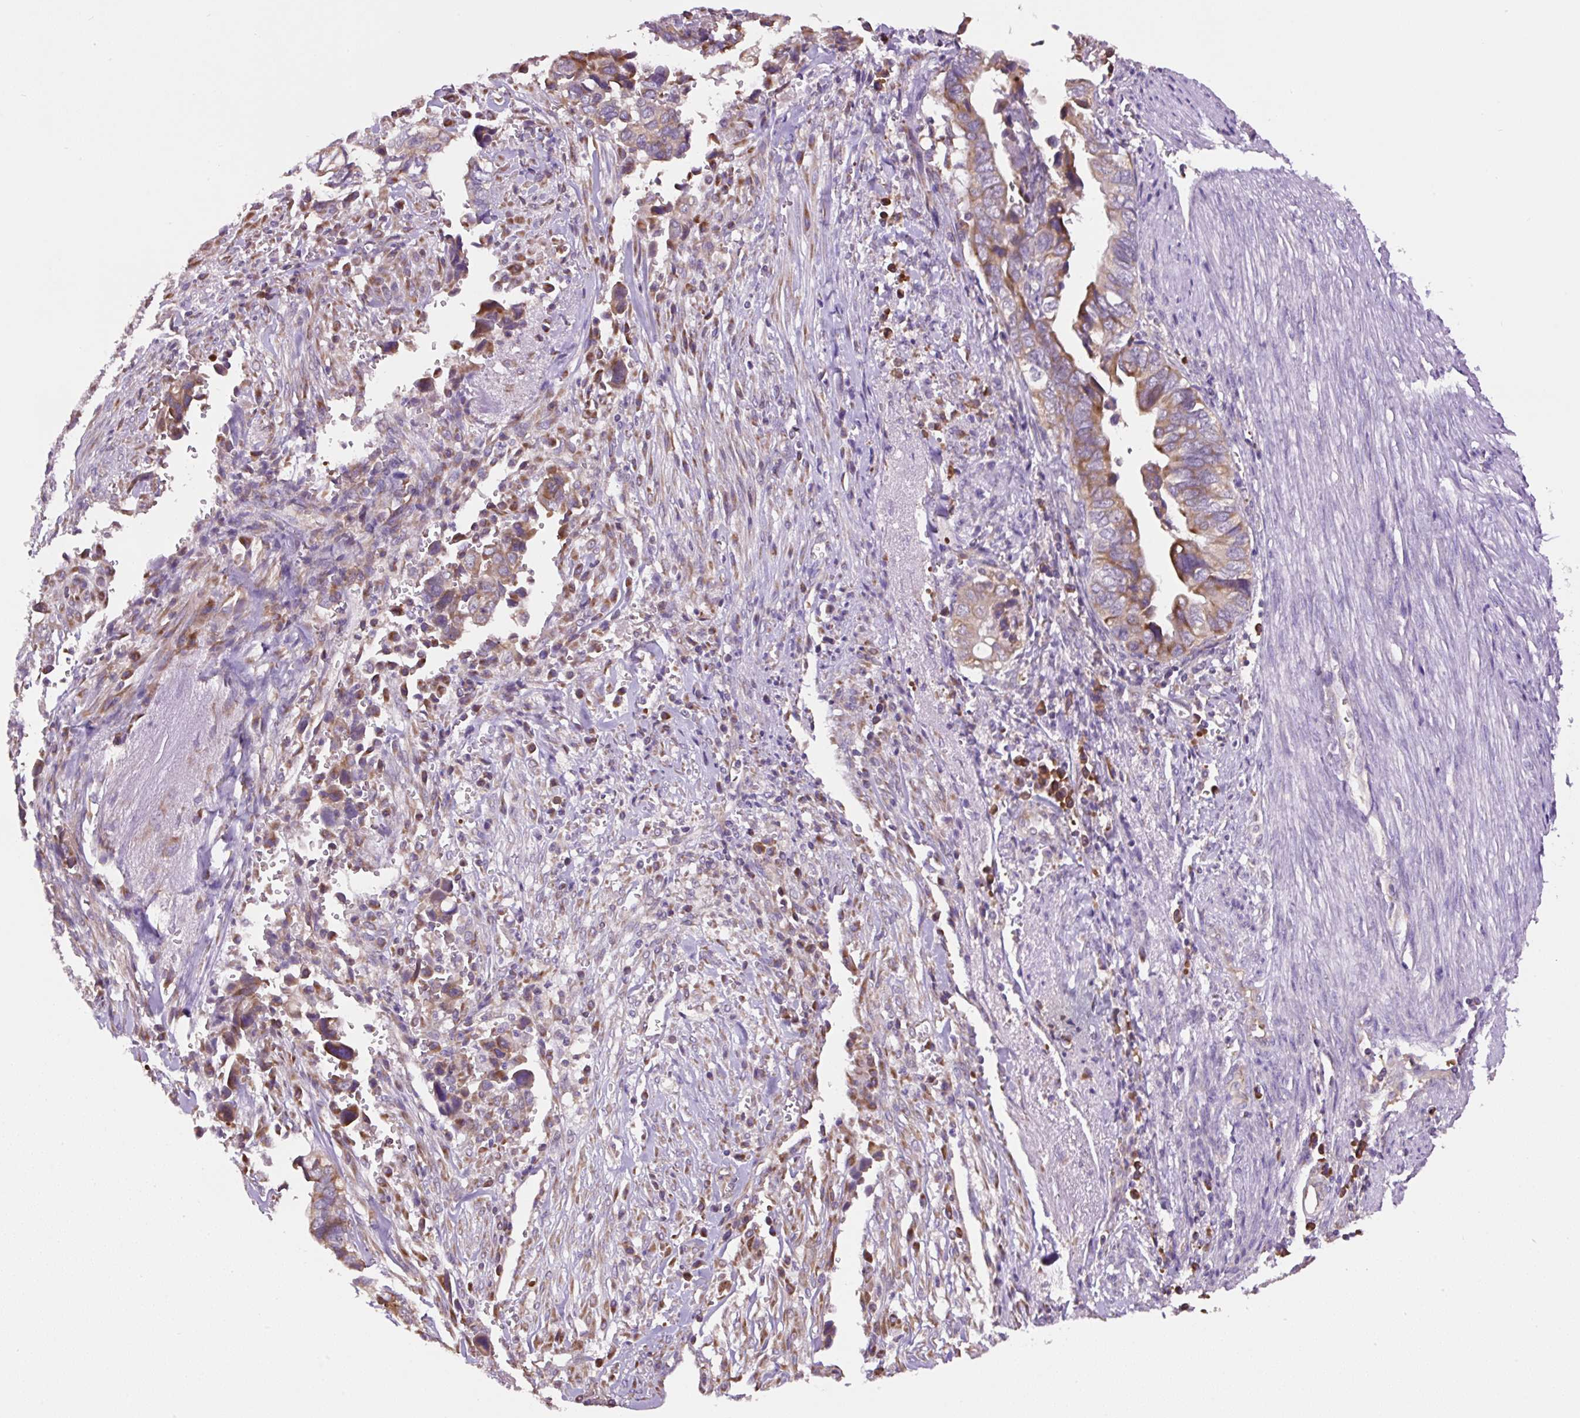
{"staining": {"intensity": "moderate", "quantity": ">75%", "location": "cytoplasmic/membranous"}, "tissue": "liver cancer", "cell_type": "Tumor cells", "image_type": "cancer", "snomed": [{"axis": "morphology", "description": "Cholangiocarcinoma"}, {"axis": "topography", "description": "Liver"}], "caption": "Liver cancer (cholangiocarcinoma) stained with a protein marker shows moderate staining in tumor cells.", "gene": "RPS23", "patient": {"sex": "female", "age": 79}}